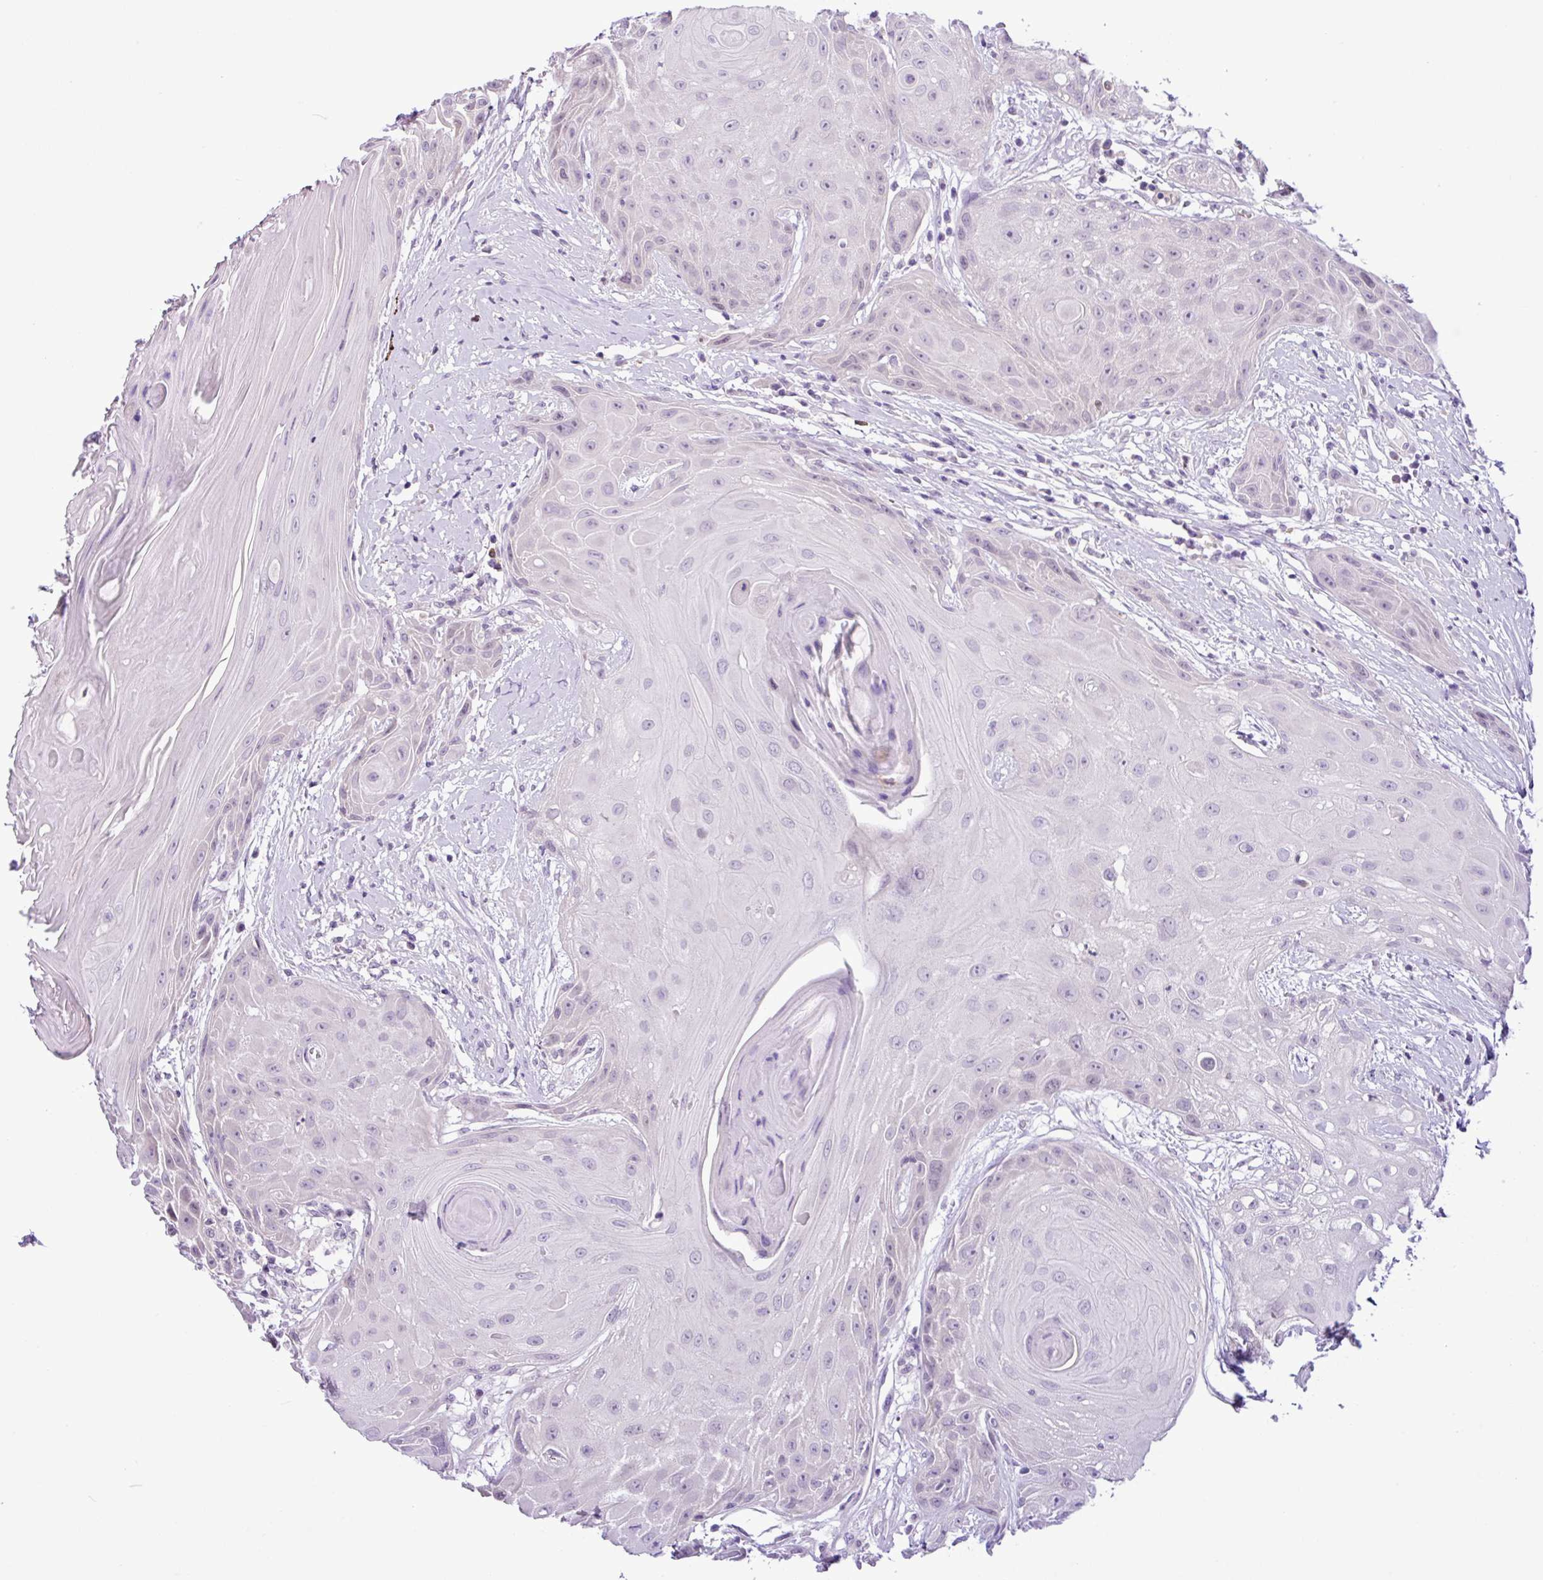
{"staining": {"intensity": "negative", "quantity": "none", "location": "none"}, "tissue": "head and neck cancer", "cell_type": "Tumor cells", "image_type": "cancer", "snomed": [{"axis": "morphology", "description": "Squamous cell carcinoma, NOS"}, {"axis": "topography", "description": "Head-Neck"}], "caption": "Immunohistochemical staining of human squamous cell carcinoma (head and neck) exhibits no significant staining in tumor cells.", "gene": "TONSL", "patient": {"sex": "female", "age": 73}}